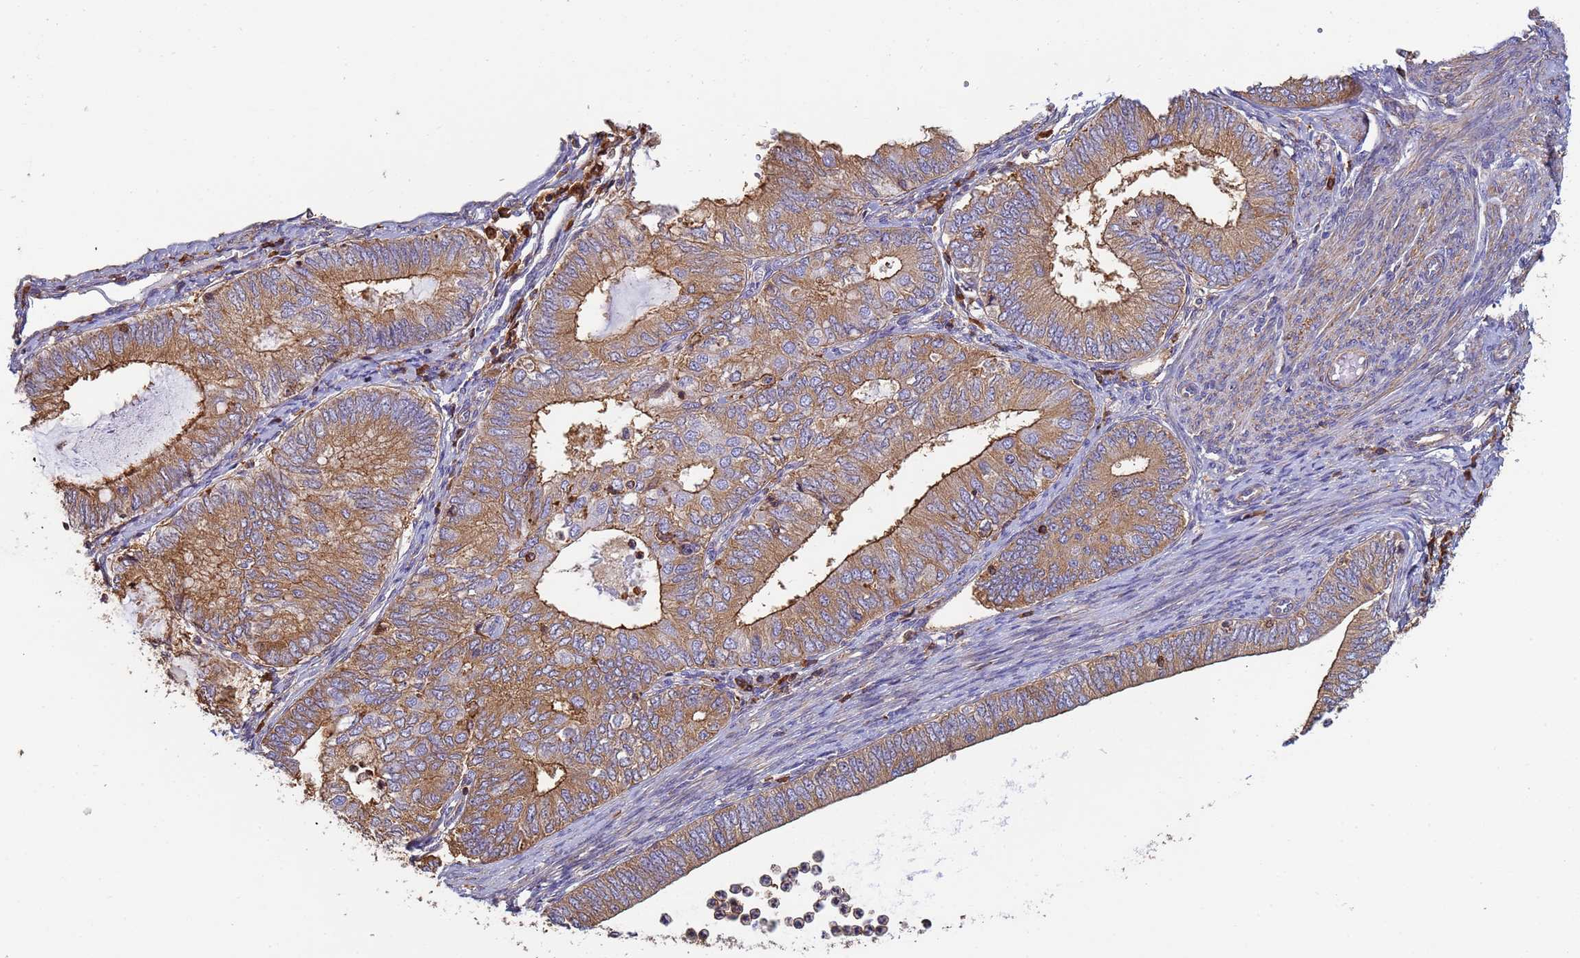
{"staining": {"intensity": "moderate", "quantity": ">75%", "location": "cytoplasmic/membranous"}, "tissue": "endometrial cancer", "cell_type": "Tumor cells", "image_type": "cancer", "snomed": [{"axis": "morphology", "description": "Adenocarcinoma, NOS"}, {"axis": "topography", "description": "Endometrium"}], "caption": "IHC staining of adenocarcinoma (endometrial), which displays medium levels of moderate cytoplasmic/membranous positivity in approximately >75% of tumor cells indicating moderate cytoplasmic/membranous protein positivity. The staining was performed using DAB (brown) for protein detection and nuclei were counterstained in hematoxylin (blue).", "gene": "ZNG1B", "patient": {"sex": "female", "age": 68}}